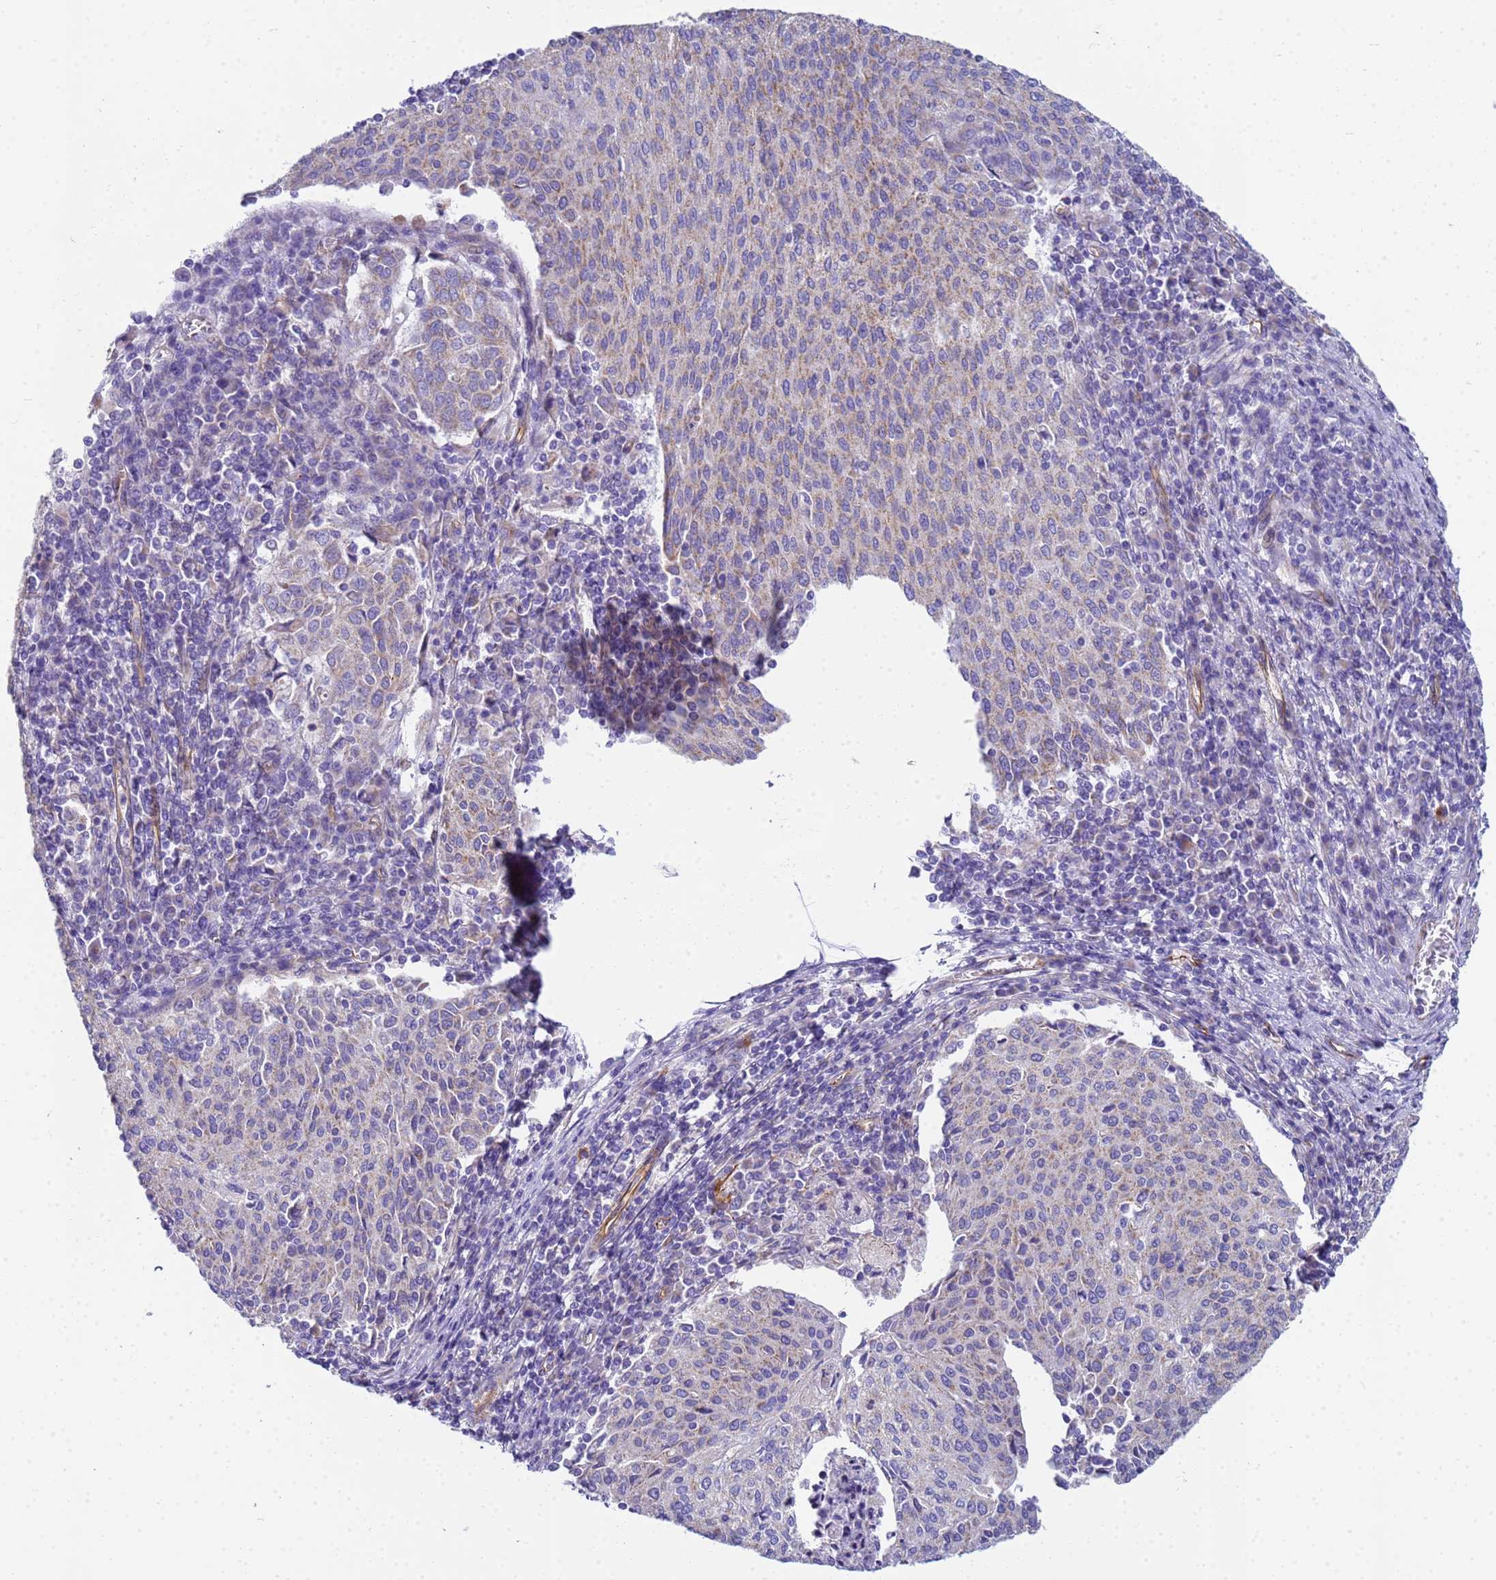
{"staining": {"intensity": "moderate", "quantity": "25%-75%", "location": "cytoplasmic/membranous"}, "tissue": "cervical cancer", "cell_type": "Tumor cells", "image_type": "cancer", "snomed": [{"axis": "morphology", "description": "Squamous cell carcinoma, NOS"}, {"axis": "topography", "description": "Cervix"}], "caption": "This image reveals IHC staining of cervical cancer, with medium moderate cytoplasmic/membranous expression in about 25%-75% of tumor cells.", "gene": "UBXN2B", "patient": {"sex": "female", "age": 46}}